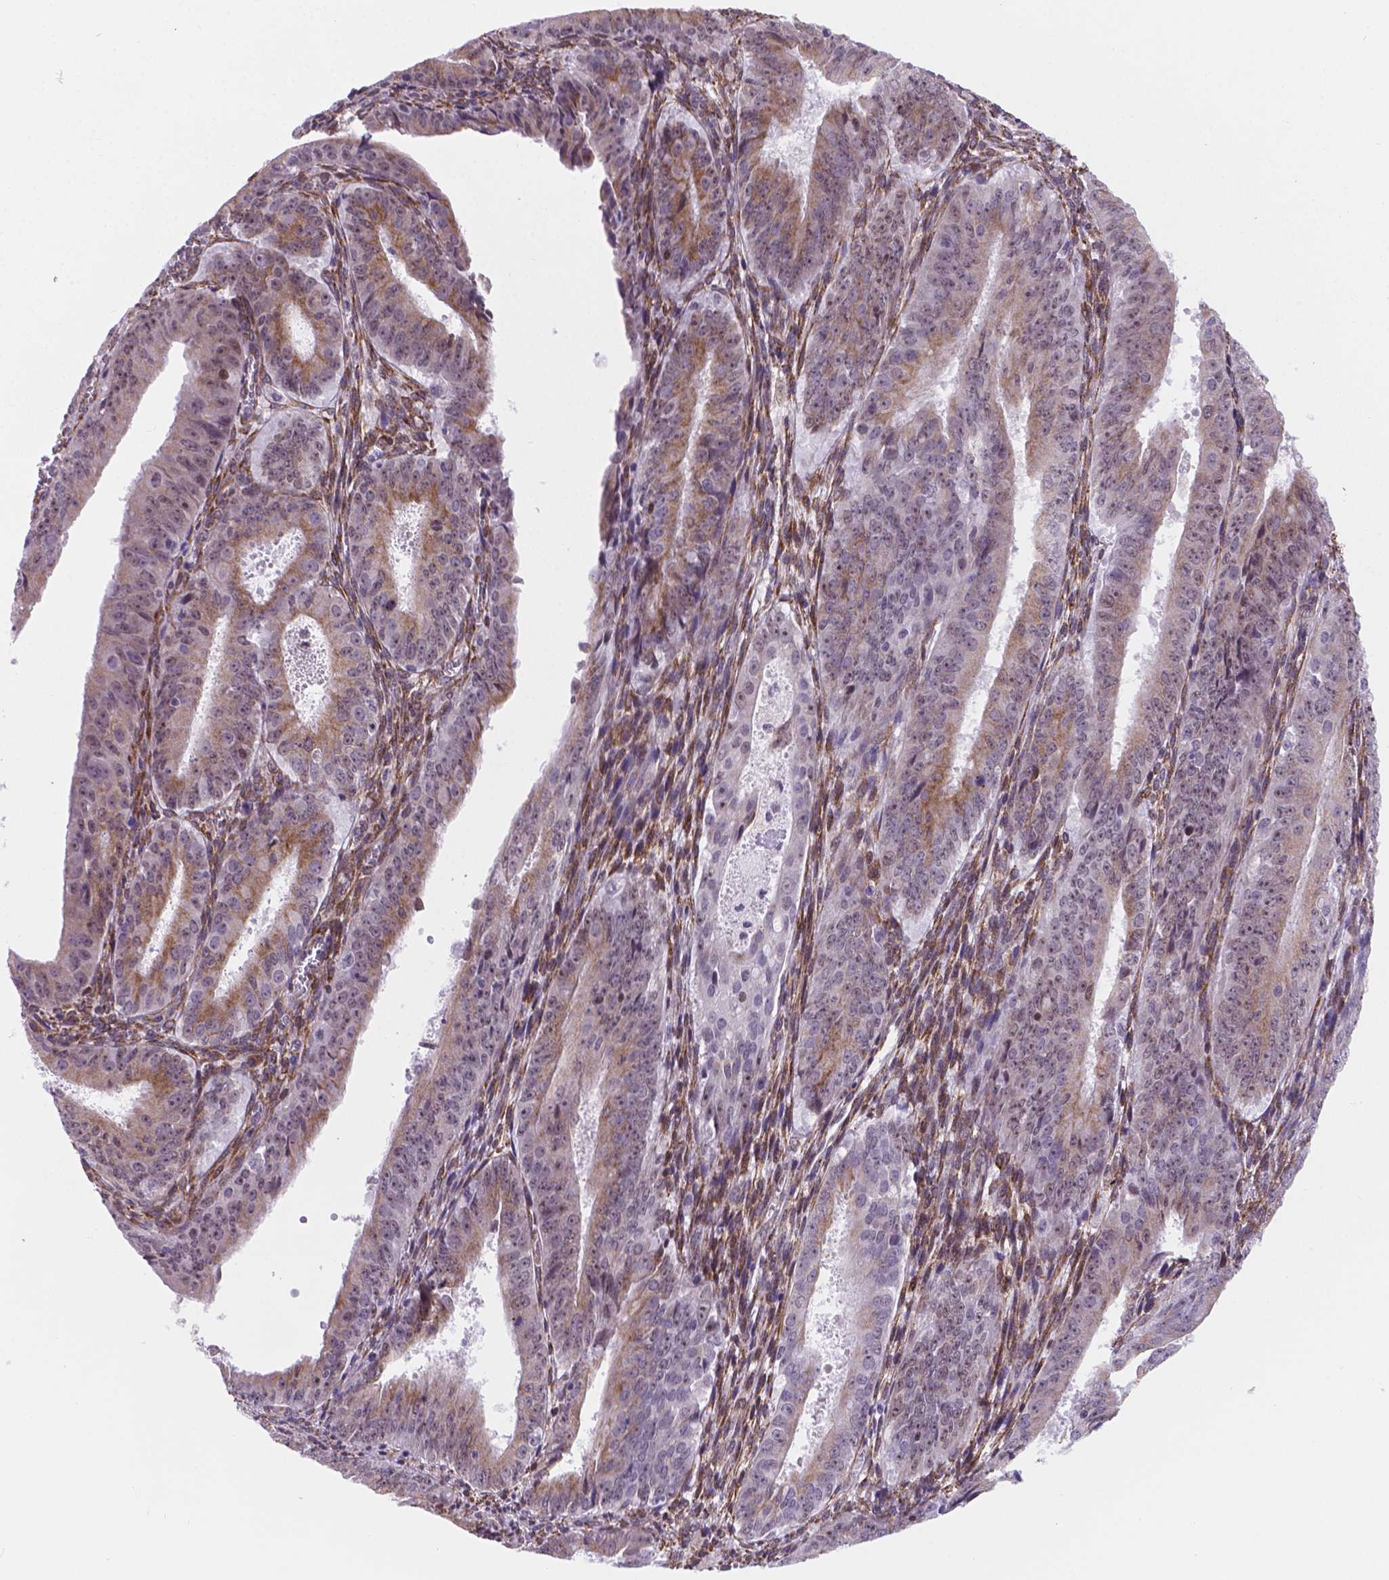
{"staining": {"intensity": "moderate", "quantity": "25%-75%", "location": "cytoplasmic/membranous,nuclear"}, "tissue": "ovarian cancer", "cell_type": "Tumor cells", "image_type": "cancer", "snomed": [{"axis": "morphology", "description": "Carcinoma, endometroid"}, {"axis": "topography", "description": "Ovary"}], "caption": "Human endometroid carcinoma (ovarian) stained with a protein marker demonstrates moderate staining in tumor cells.", "gene": "FNIP1", "patient": {"sex": "female", "age": 42}}